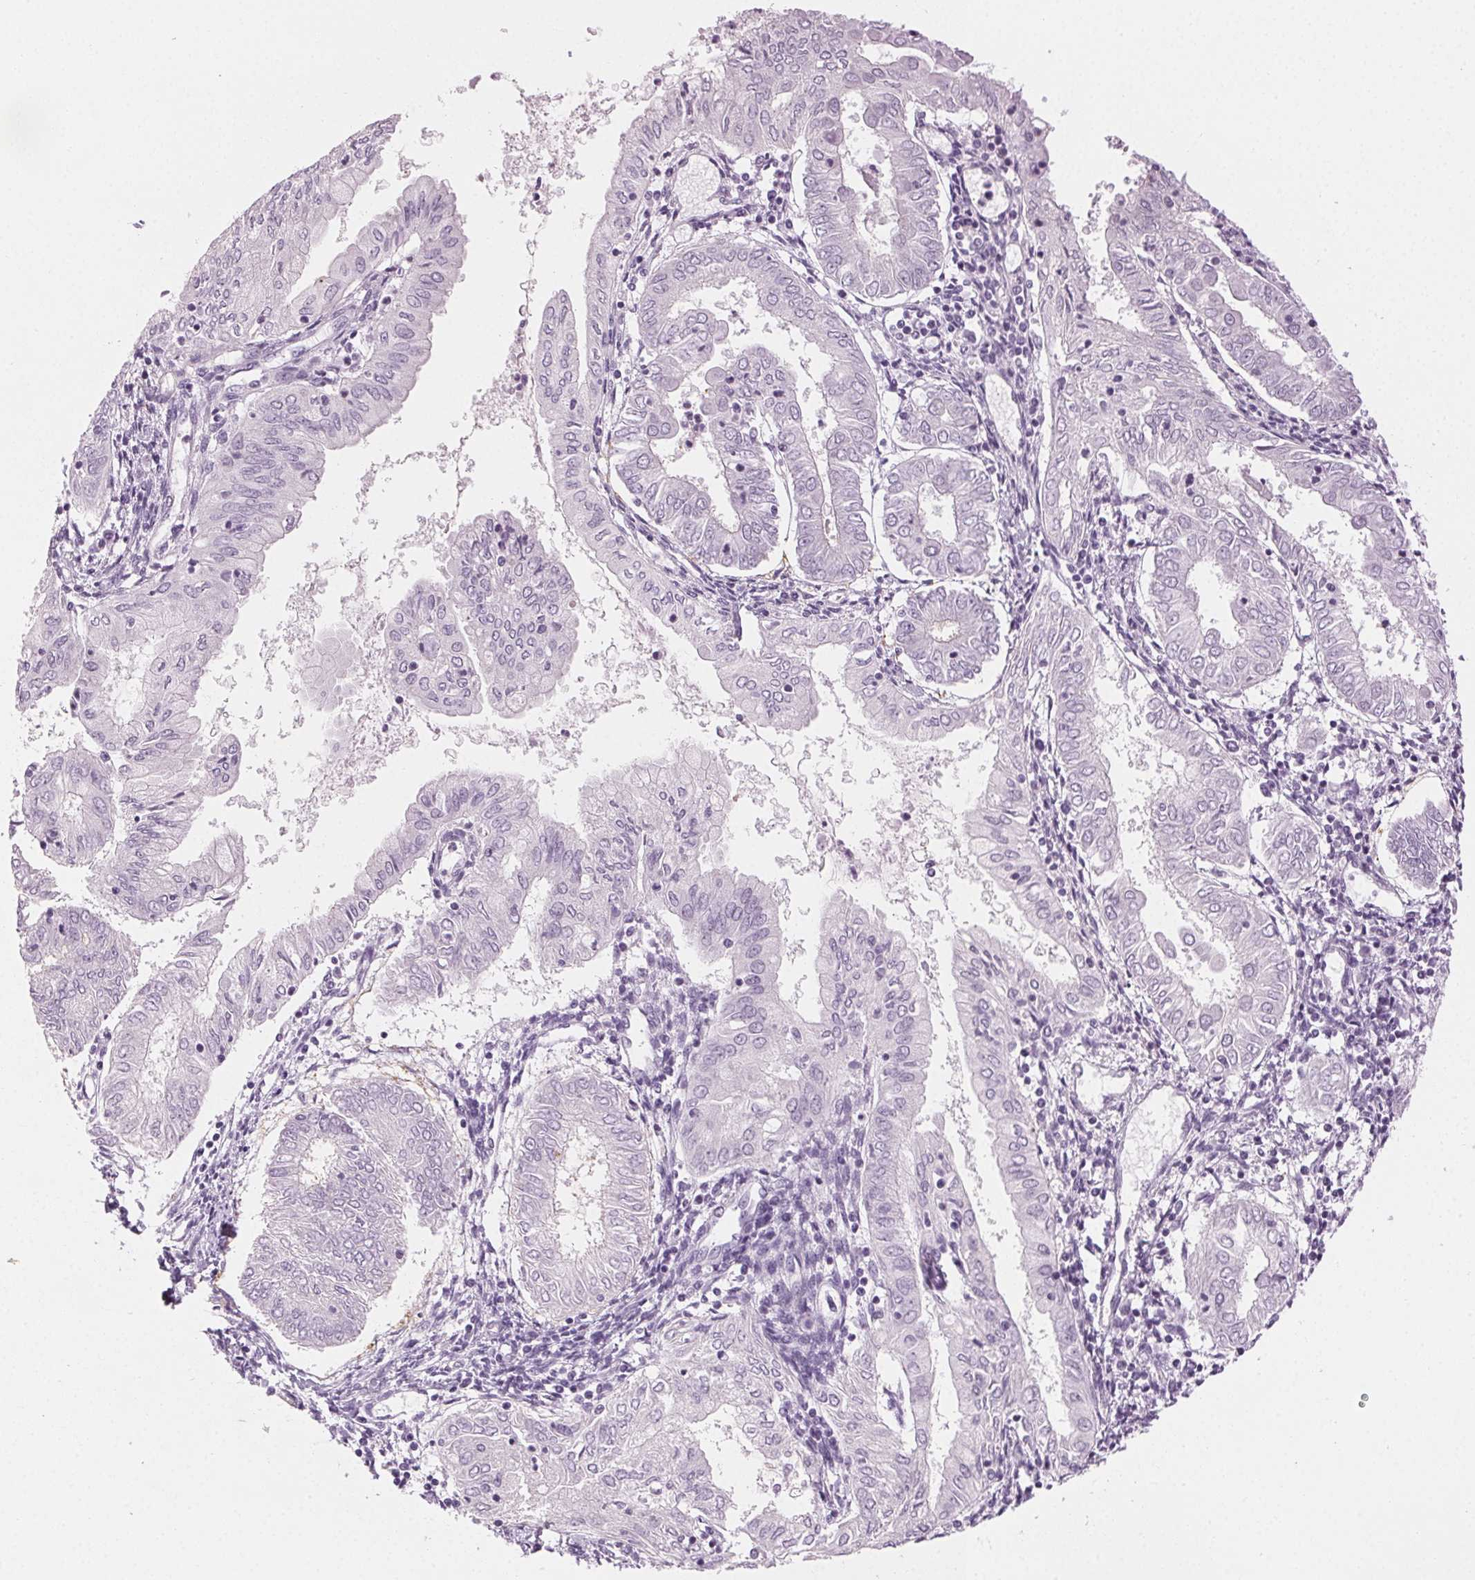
{"staining": {"intensity": "moderate", "quantity": "<25%", "location": "cytoplasmic/membranous"}, "tissue": "endometrial cancer", "cell_type": "Tumor cells", "image_type": "cancer", "snomed": [{"axis": "morphology", "description": "Adenocarcinoma, NOS"}, {"axis": "topography", "description": "Endometrium"}], "caption": "There is low levels of moderate cytoplasmic/membranous expression in tumor cells of endometrial adenocarcinoma, as demonstrated by immunohistochemical staining (brown color).", "gene": "AIF1L", "patient": {"sex": "female", "age": 68}}